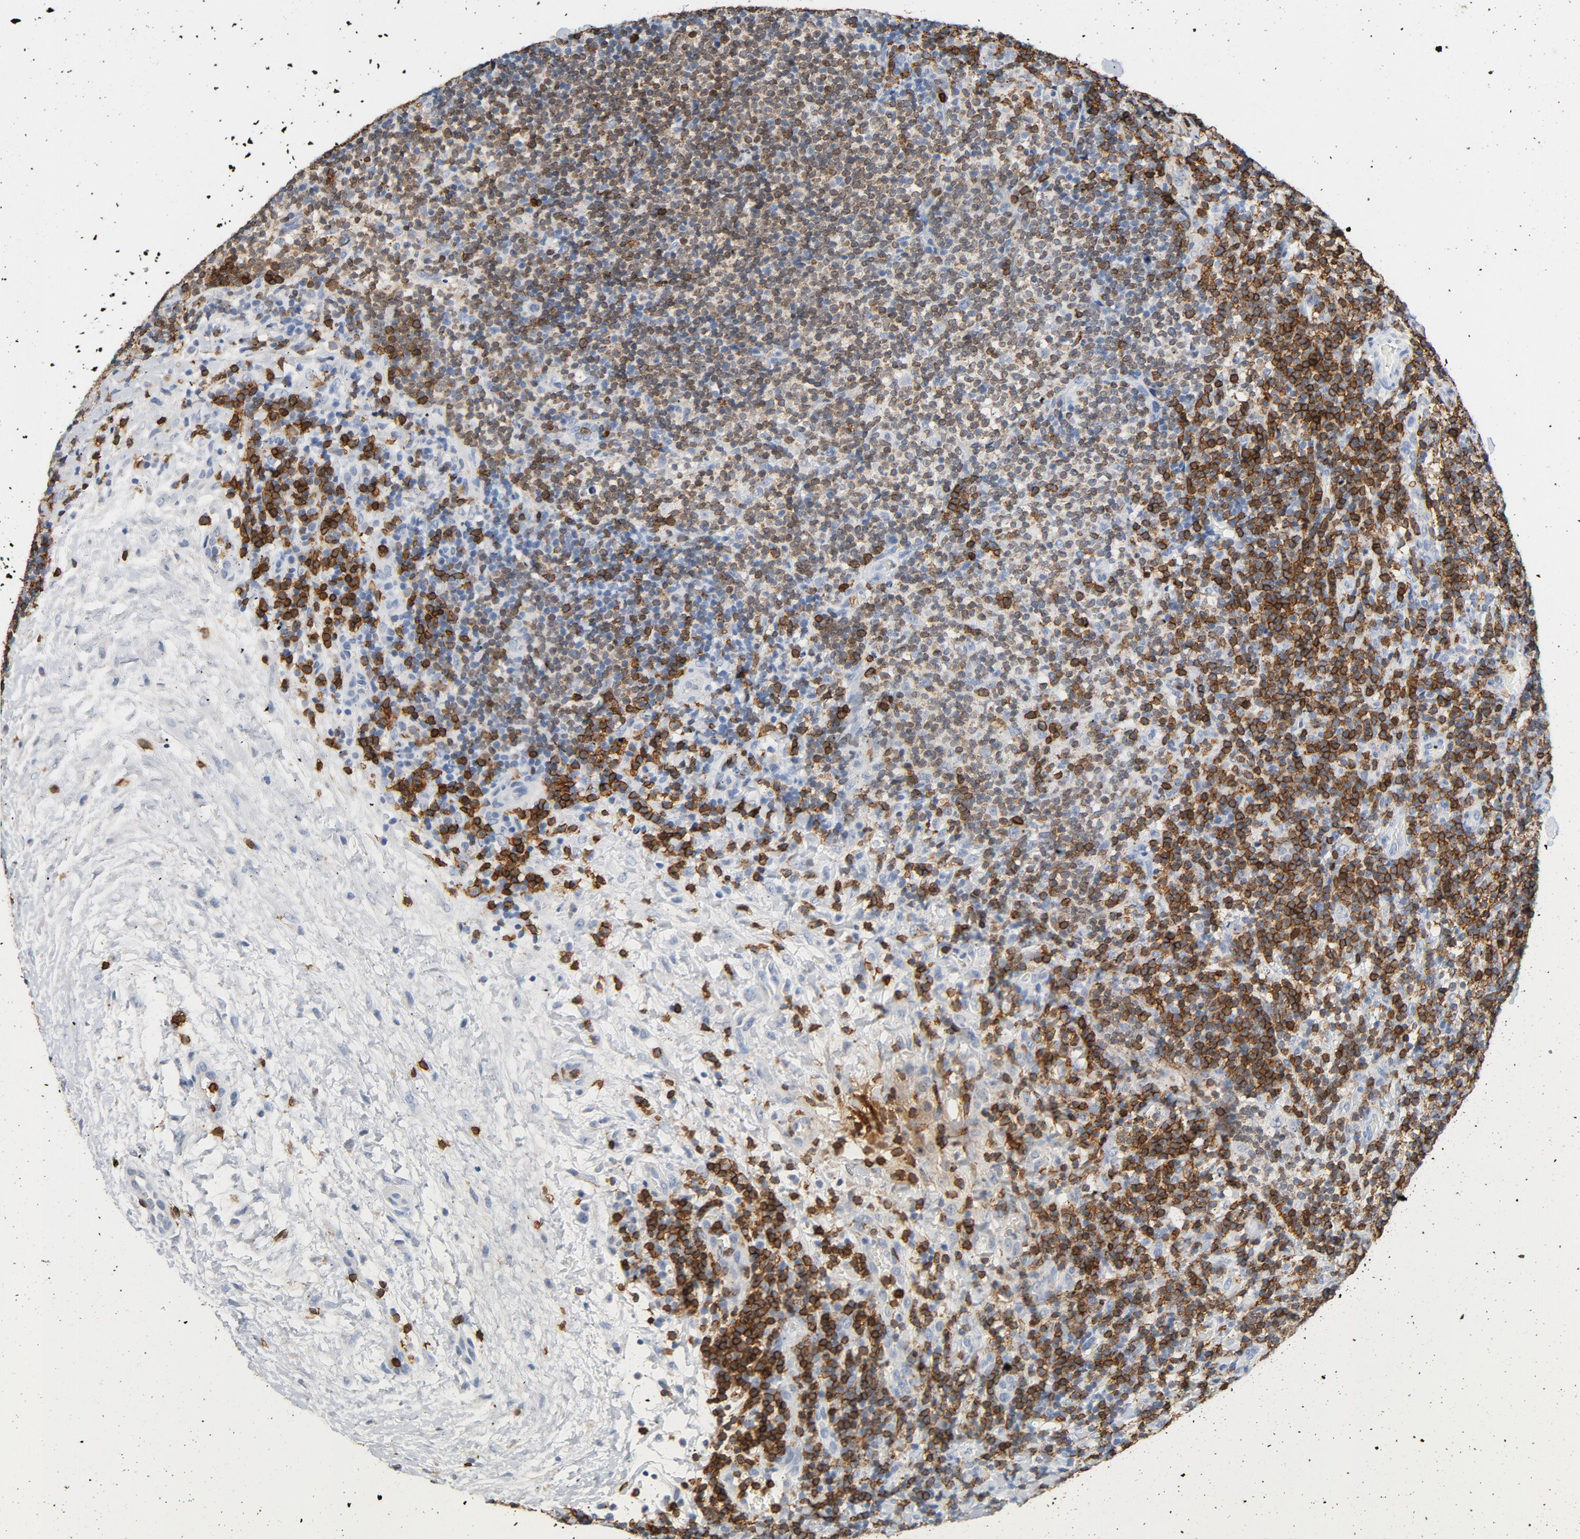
{"staining": {"intensity": "strong", "quantity": ">75%", "location": "cytoplasmic/membranous"}, "tissue": "lymphoma", "cell_type": "Tumor cells", "image_type": "cancer", "snomed": [{"axis": "morphology", "description": "Malignant lymphoma, non-Hodgkin's type, Low grade"}, {"axis": "topography", "description": "Lymph node"}], "caption": "Protein expression by immunohistochemistry displays strong cytoplasmic/membranous staining in approximately >75% of tumor cells in malignant lymphoma, non-Hodgkin's type (low-grade). Immunohistochemistry stains the protein in brown and the nuclei are stained blue.", "gene": "CD247", "patient": {"sex": "female", "age": 76}}